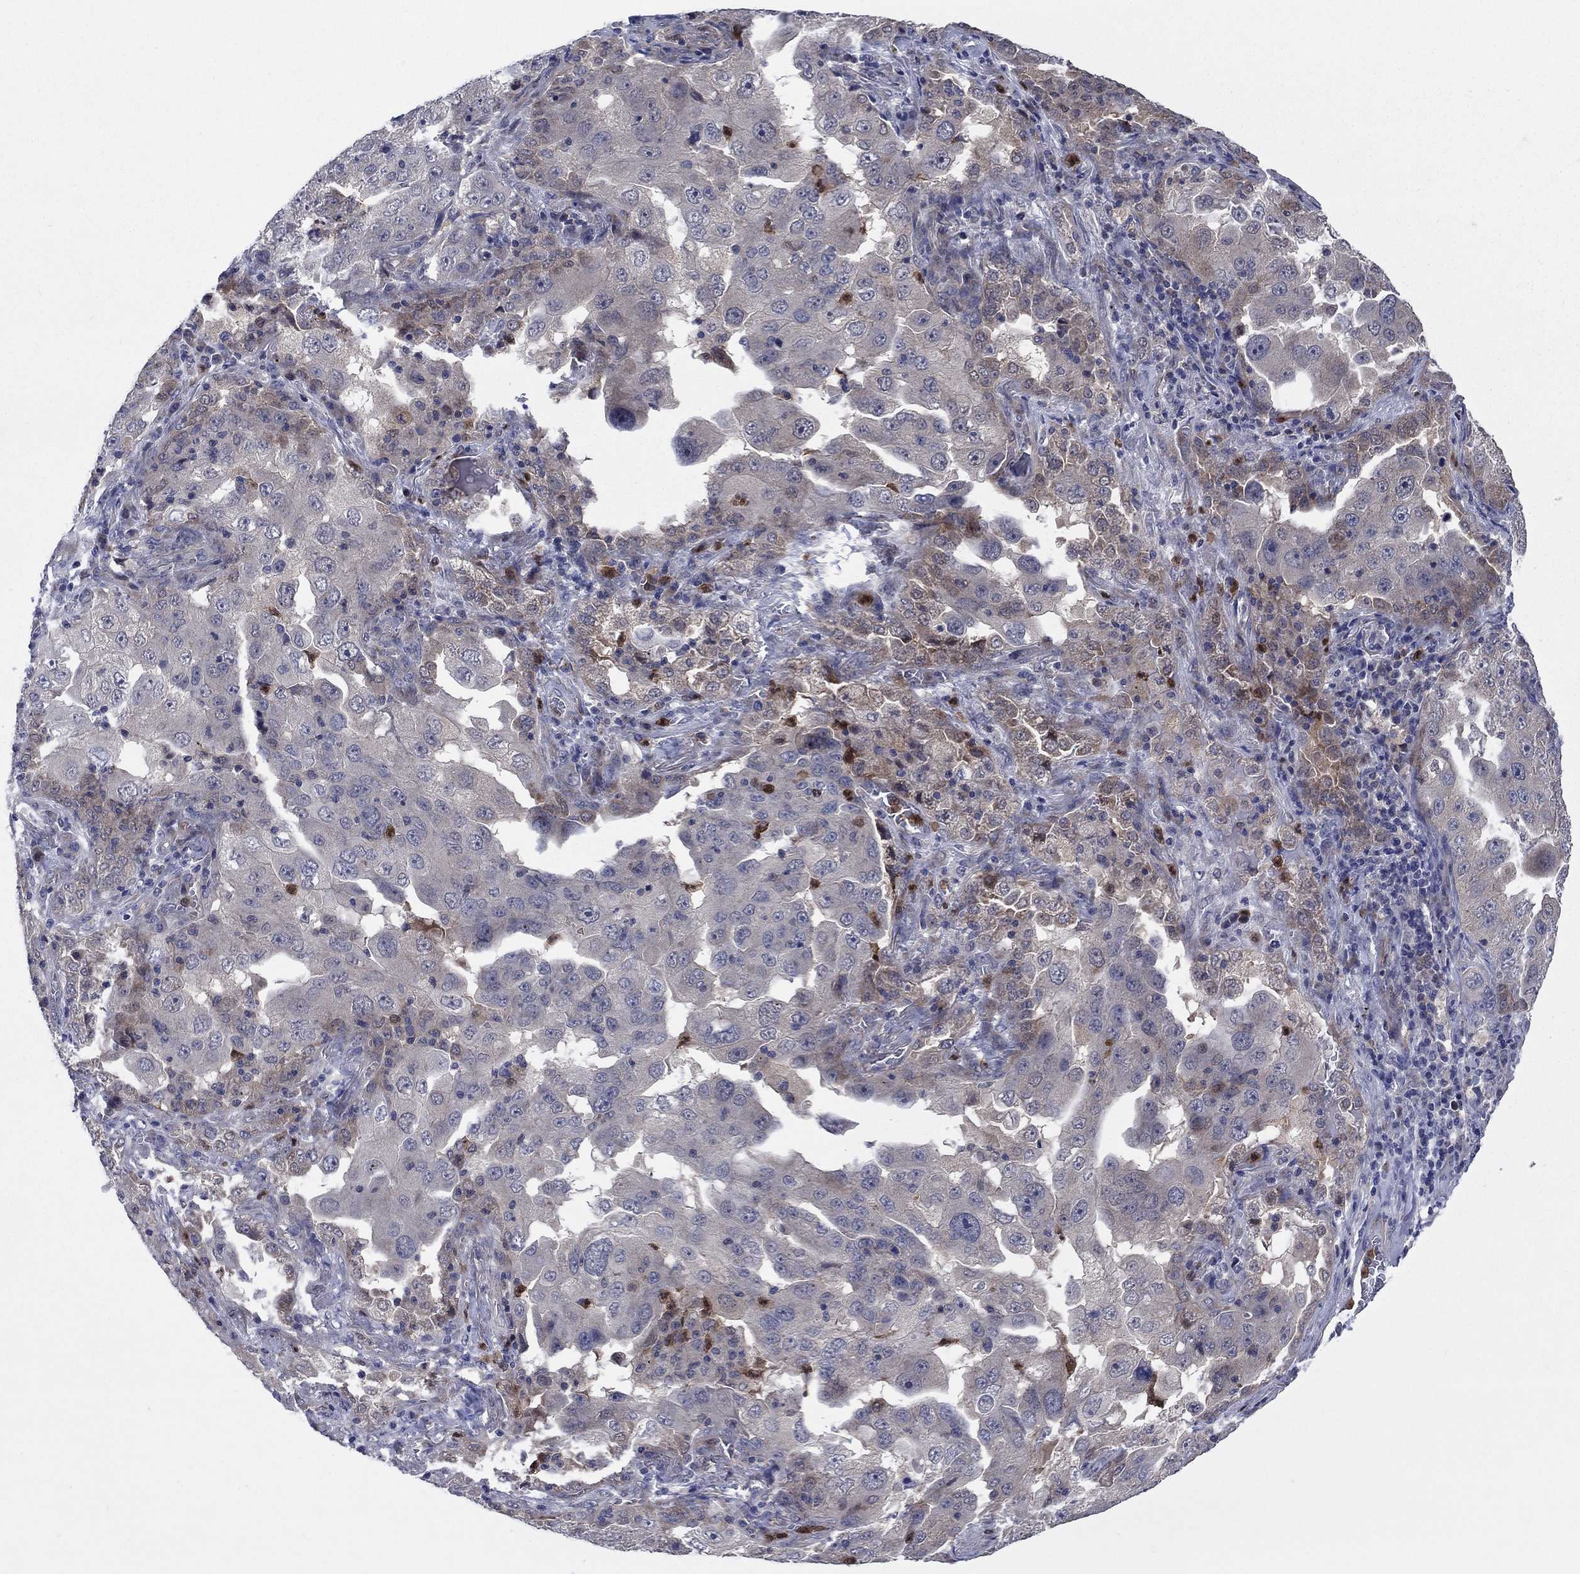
{"staining": {"intensity": "weak", "quantity": "<25%", "location": "cytoplasmic/membranous"}, "tissue": "lung cancer", "cell_type": "Tumor cells", "image_type": "cancer", "snomed": [{"axis": "morphology", "description": "Adenocarcinoma, NOS"}, {"axis": "topography", "description": "Lung"}], "caption": "A histopathology image of human adenocarcinoma (lung) is negative for staining in tumor cells.", "gene": "MSRB1", "patient": {"sex": "female", "age": 61}}